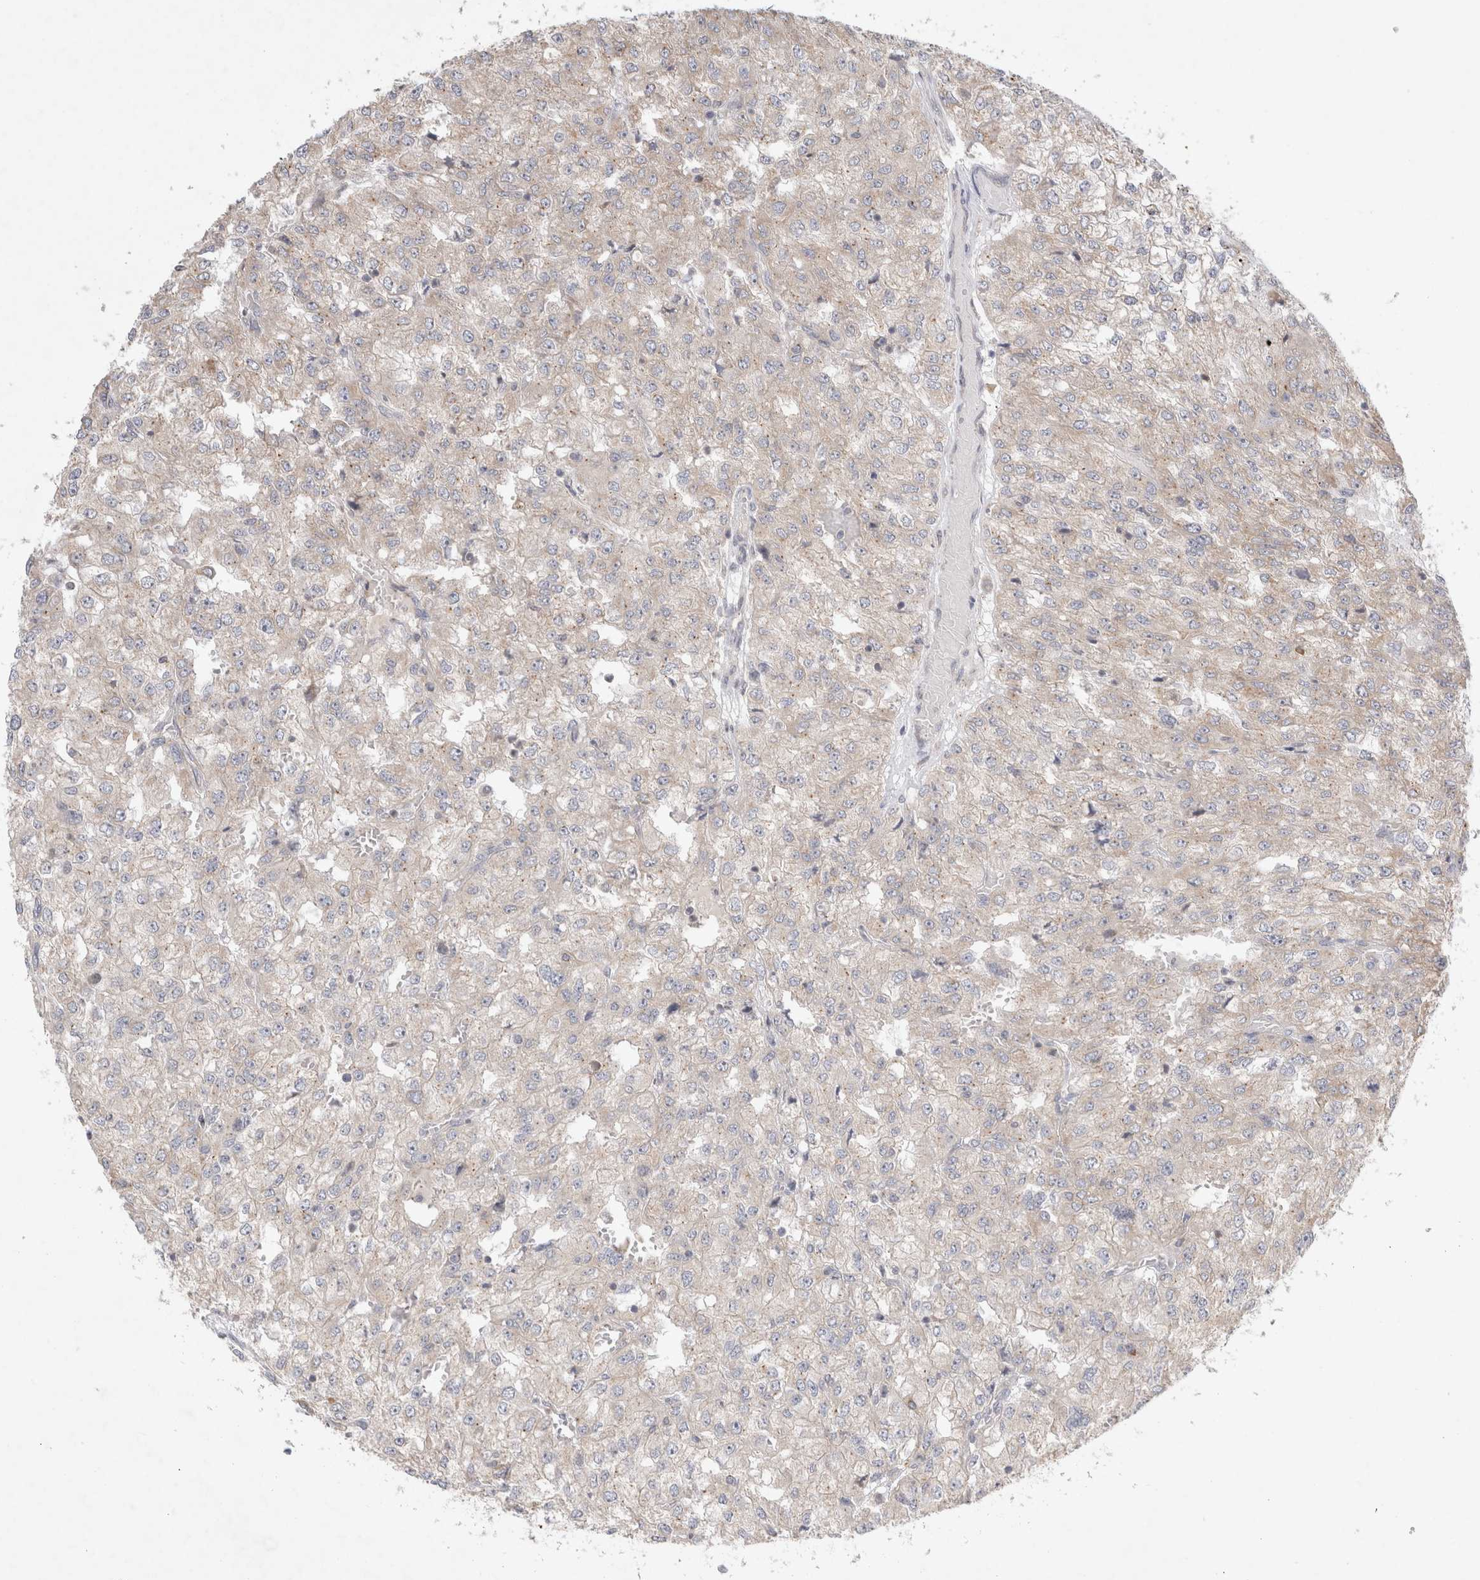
{"staining": {"intensity": "weak", "quantity": "<25%", "location": "cytoplasmic/membranous"}, "tissue": "renal cancer", "cell_type": "Tumor cells", "image_type": "cancer", "snomed": [{"axis": "morphology", "description": "Adenocarcinoma, NOS"}, {"axis": "topography", "description": "Kidney"}], "caption": "There is no significant staining in tumor cells of renal cancer.", "gene": "NEDD4L", "patient": {"sex": "female", "age": 54}}